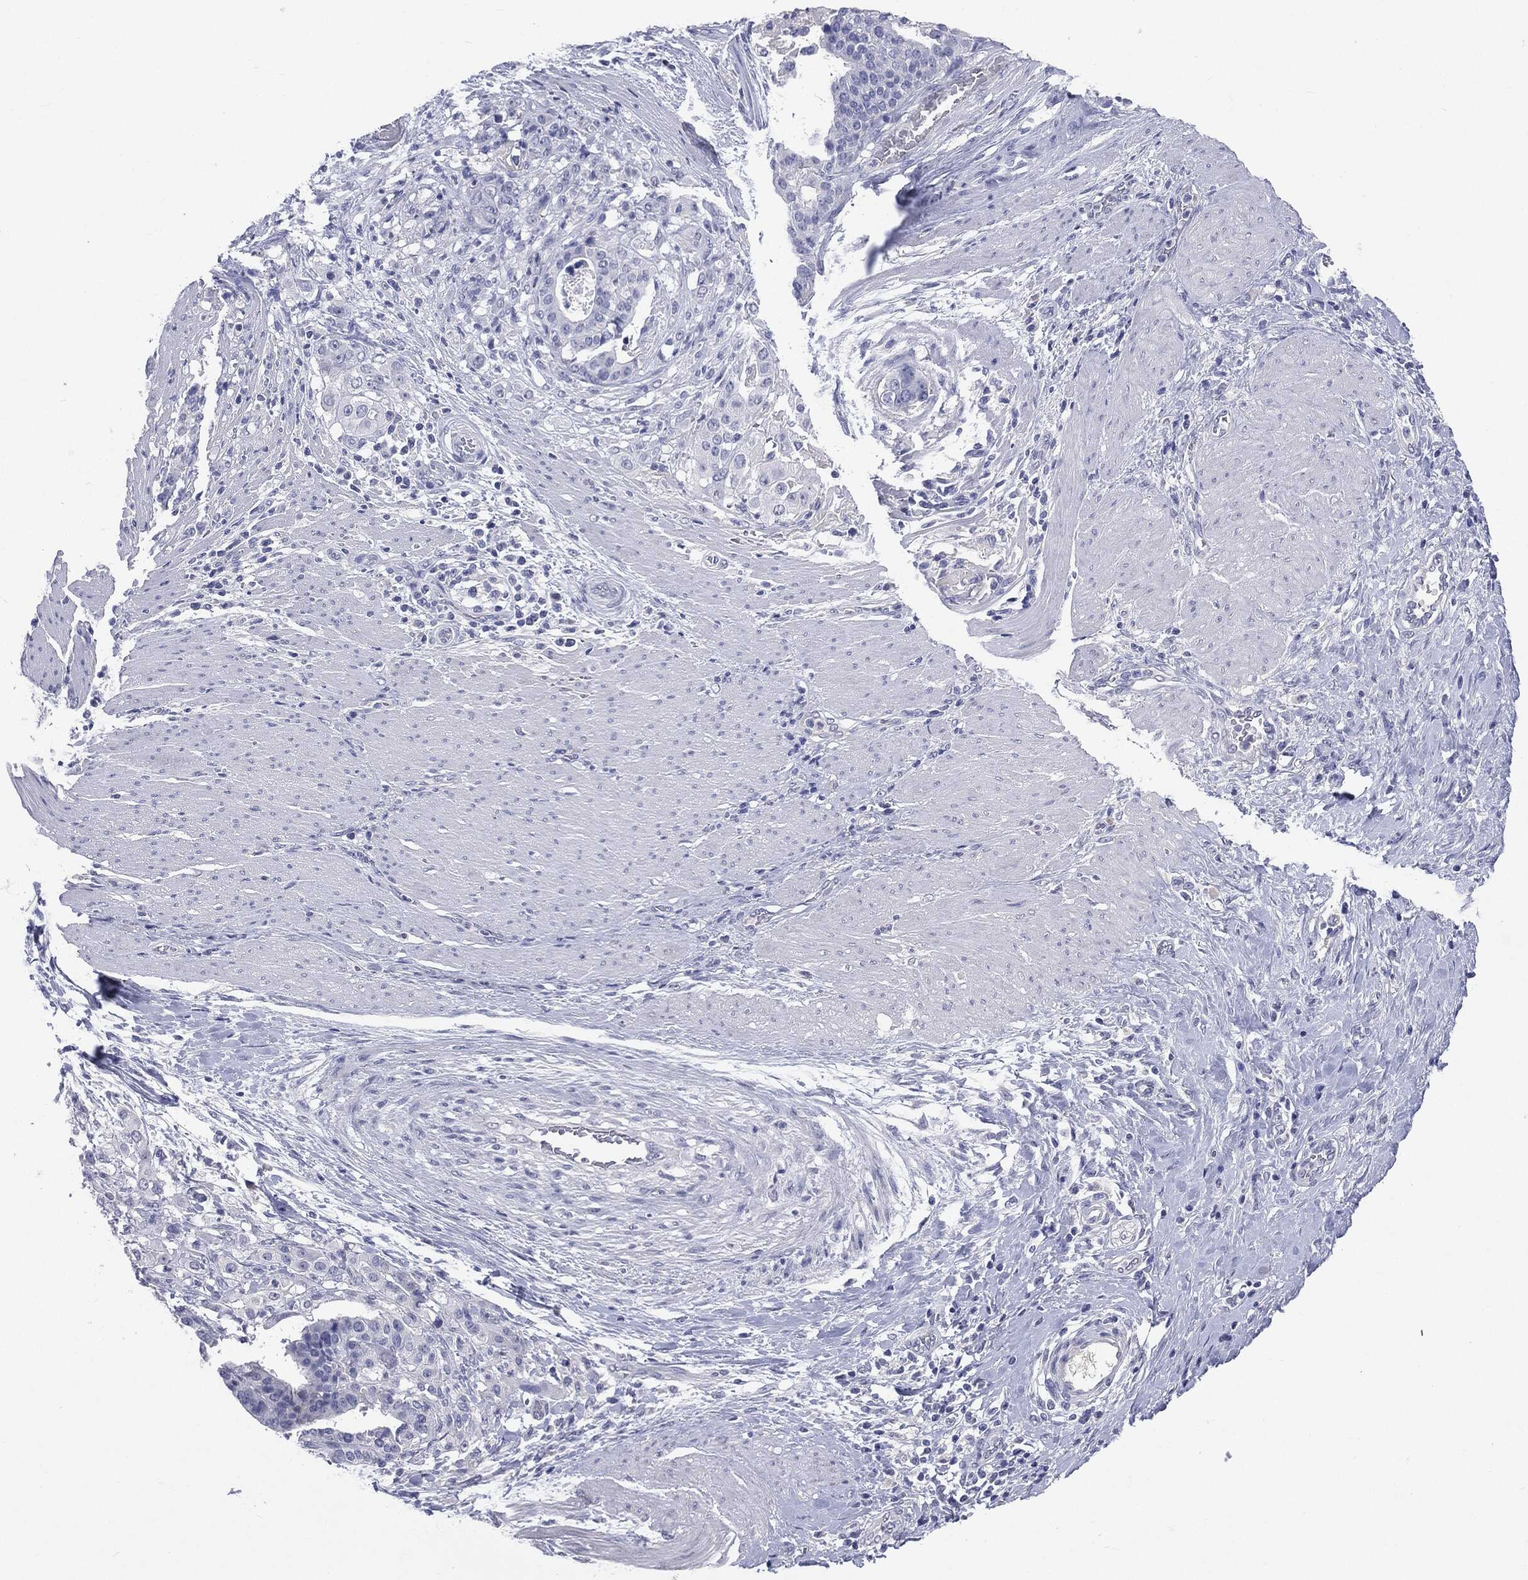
{"staining": {"intensity": "negative", "quantity": "none", "location": "none"}, "tissue": "stomach cancer", "cell_type": "Tumor cells", "image_type": "cancer", "snomed": [{"axis": "morphology", "description": "Adenocarcinoma, NOS"}, {"axis": "topography", "description": "Stomach"}], "caption": "The immunohistochemistry (IHC) histopathology image has no significant staining in tumor cells of stomach adenocarcinoma tissue.", "gene": "TSHB", "patient": {"sex": "male", "age": 48}}